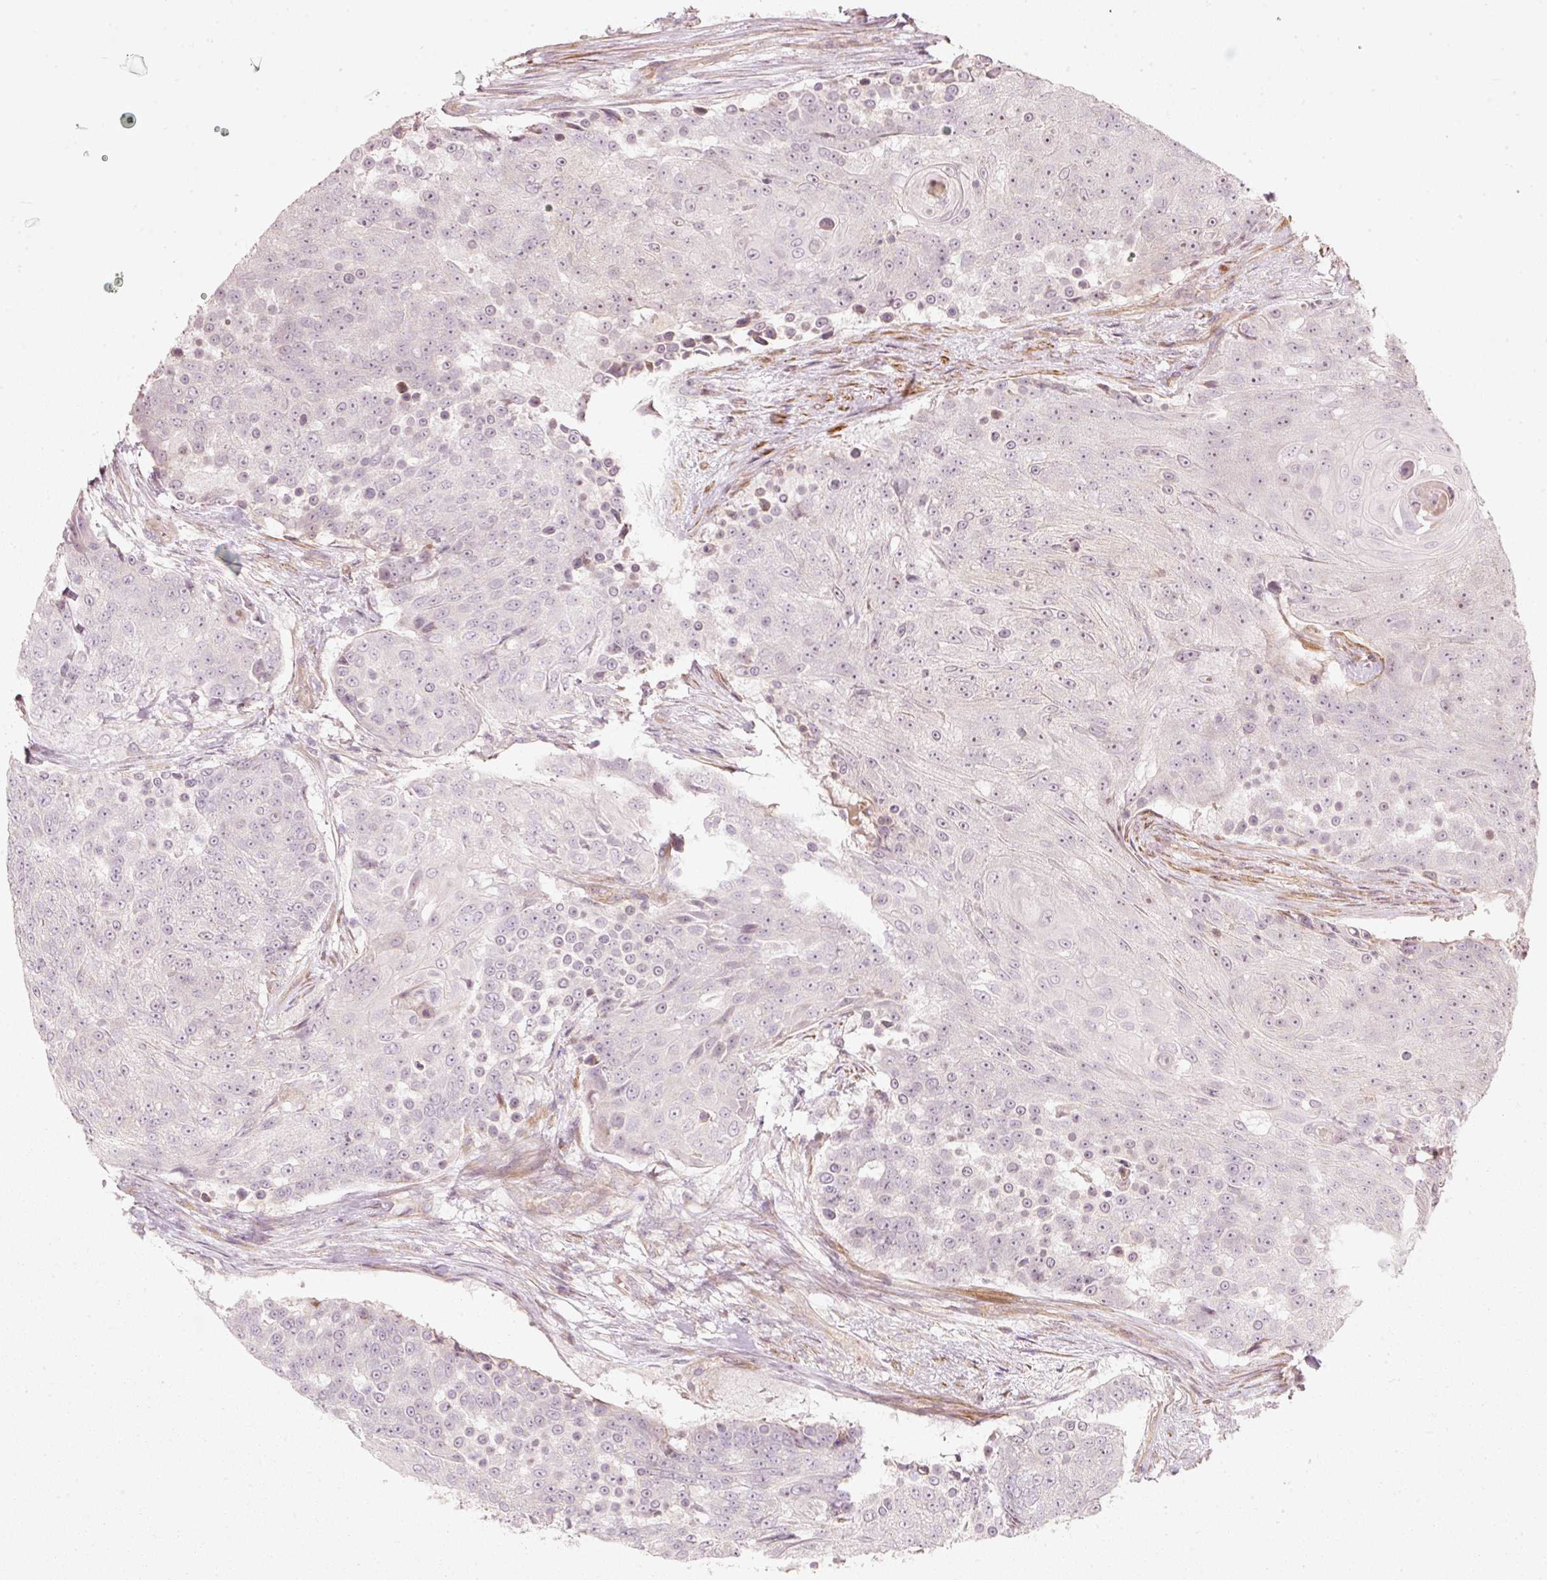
{"staining": {"intensity": "weak", "quantity": "25%-75%", "location": "nuclear"}, "tissue": "urothelial cancer", "cell_type": "Tumor cells", "image_type": "cancer", "snomed": [{"axis": "morphology", "description": "Urothelial carcinoma, High grade"}, {"axis": "topography", "description": "Urinary bladder"}], "caption": "Weak nuclear protein positivity is appreciated in approximately 25%-75% of tumor cells in urothelial cancer.", "gene": "KCNQ1", "patient": {"sex": "female", "age": 63}}